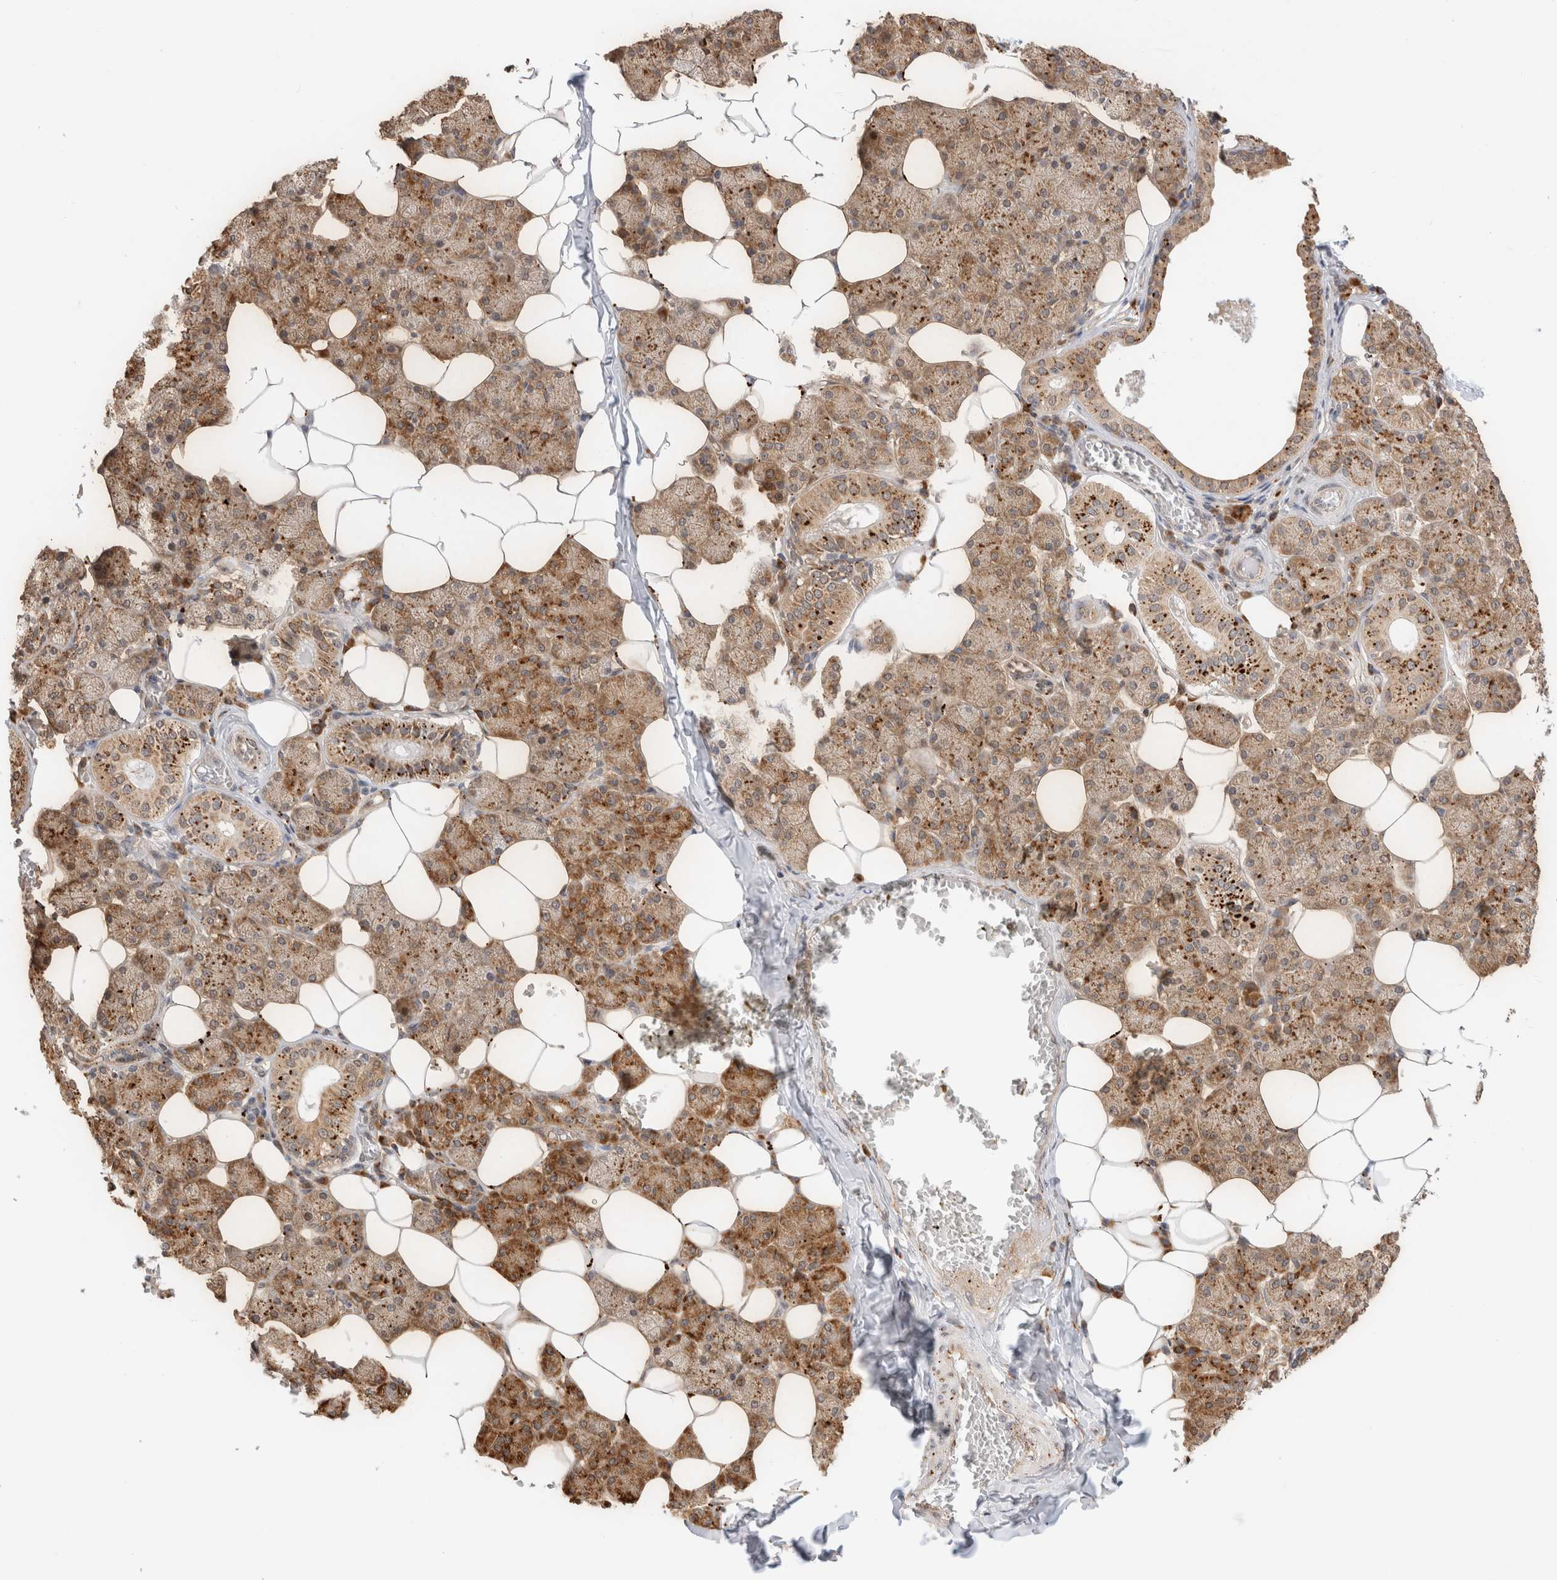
{"staining": {"intensity": "strong", "quantity": ">75%", "location": "cytoplasmic/membranous"}, "tissue": "salivary gland", "cell_type": "Glandular cells", "image_type": "normal", "snomed": [{"axis": "morphology", "description": "Normal tissue, NOS"}, {"axis": "topography", "description": "Salivary gland"}], "caption": "Protein positivity by immunohistochemistry exhibits strong cytoplasmic/membranous staining in approximately >75% of glandular cells in normal salivary gland. The protein is stained brown, and the nuclei are stained in blue (DAB (3,3'-diaminobenzidine) IHC with brightfield microscopy, high magnification).", "gene": "ACTL9", "patient": {"sex": "female", "age": 33}}